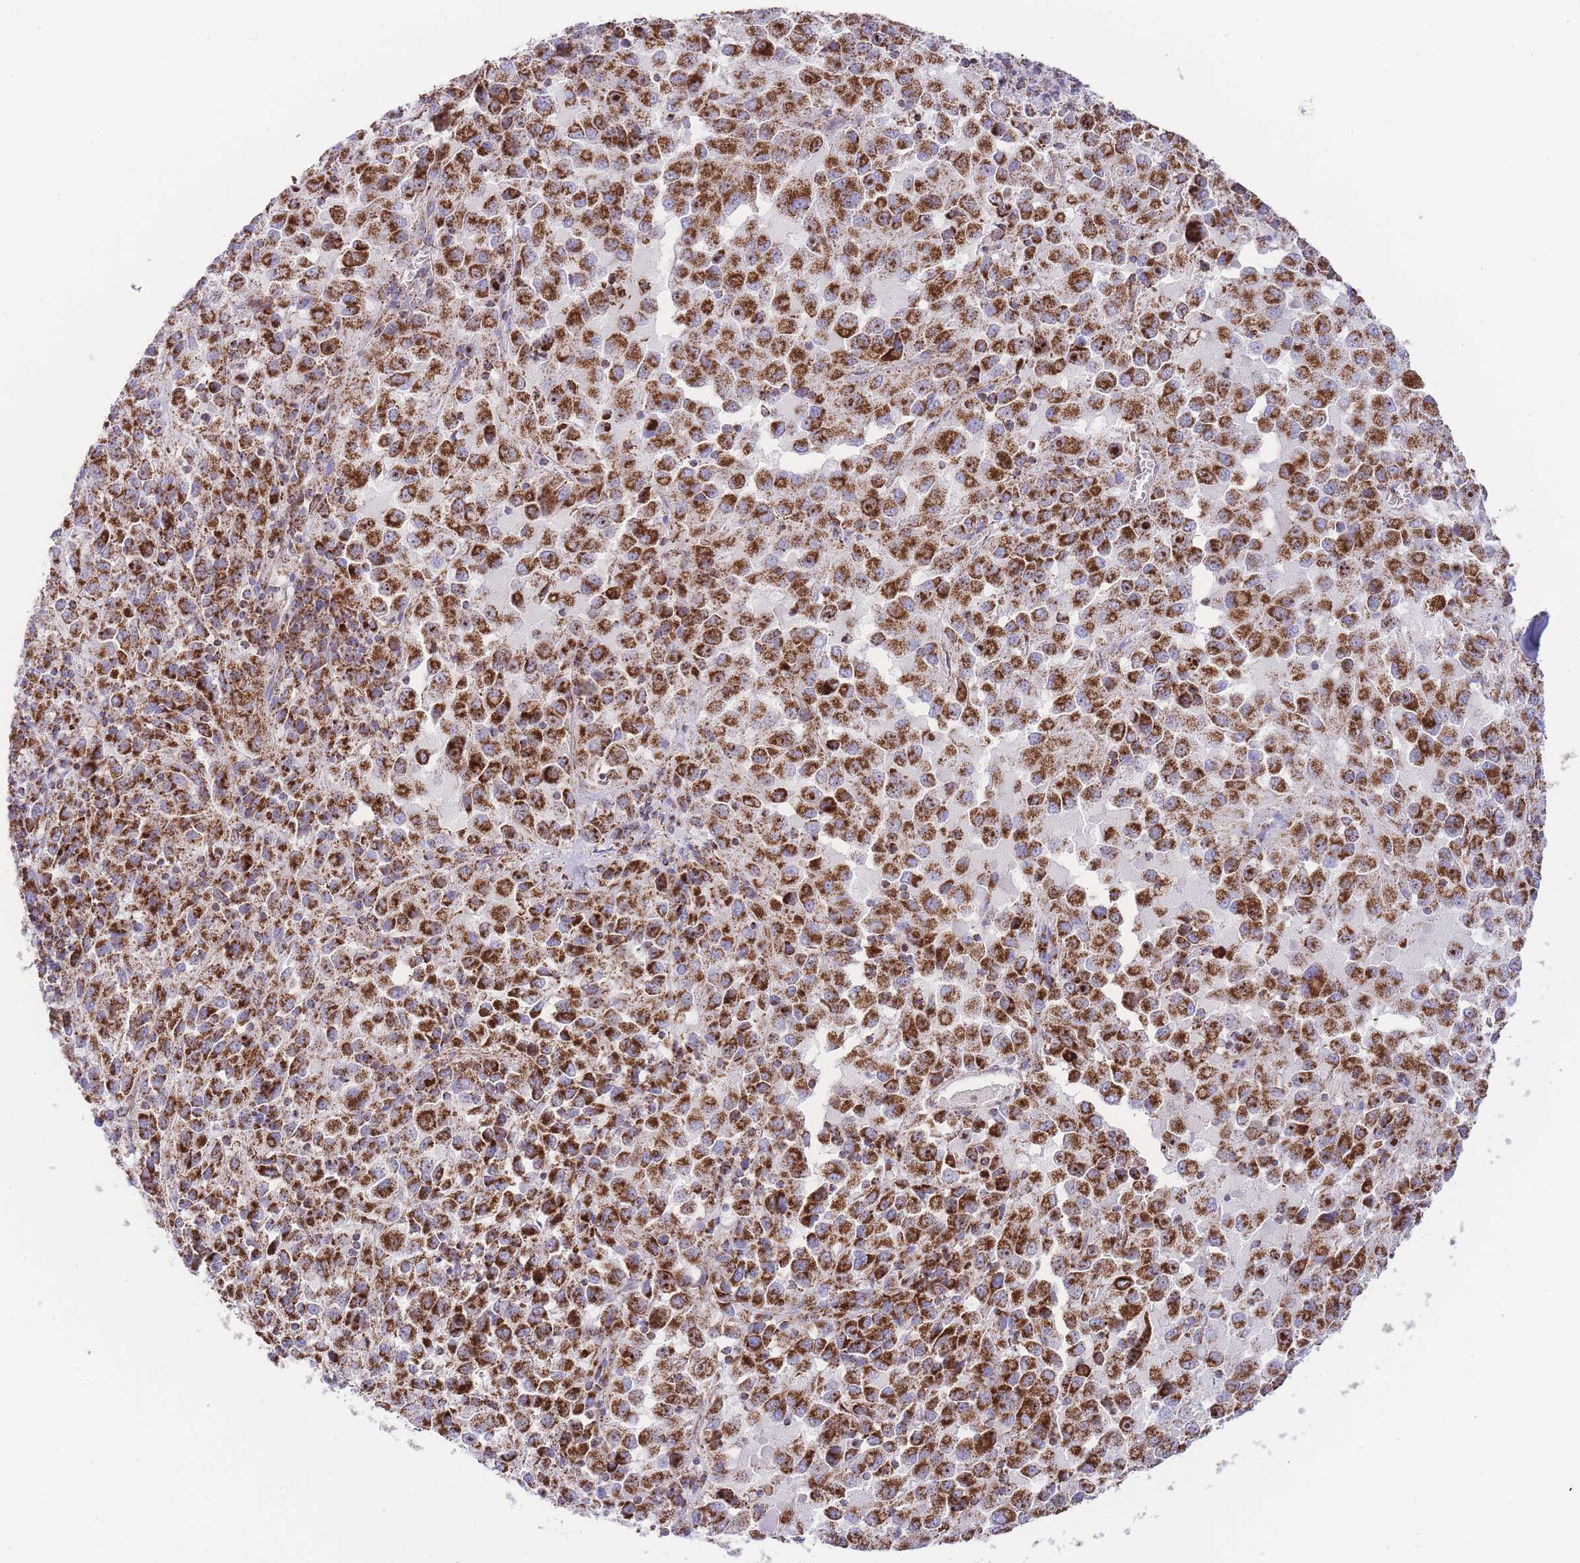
{"staining": {"intensity": "strong", "quantity": ">75%", "location": "cytoplasmic/membranous"}, "tissue": "melanoma", "cell_type": "Tumor cells", "image_type": "cancer", "snomed": [{"axis": "morphology", "description": "Malignant melanoma, Metastatic site"}, {"axis": "topography", "description": "Lung"}], "caption": "About >75% of tumor cells in human malignant melanoma (metastatic site) reveal strong cytoplasmic/membranous protein expression as visualized by brown immunohistochemical staining.", "gene": "GSTM1", "patient": {"sex": "male", "age": 64}}